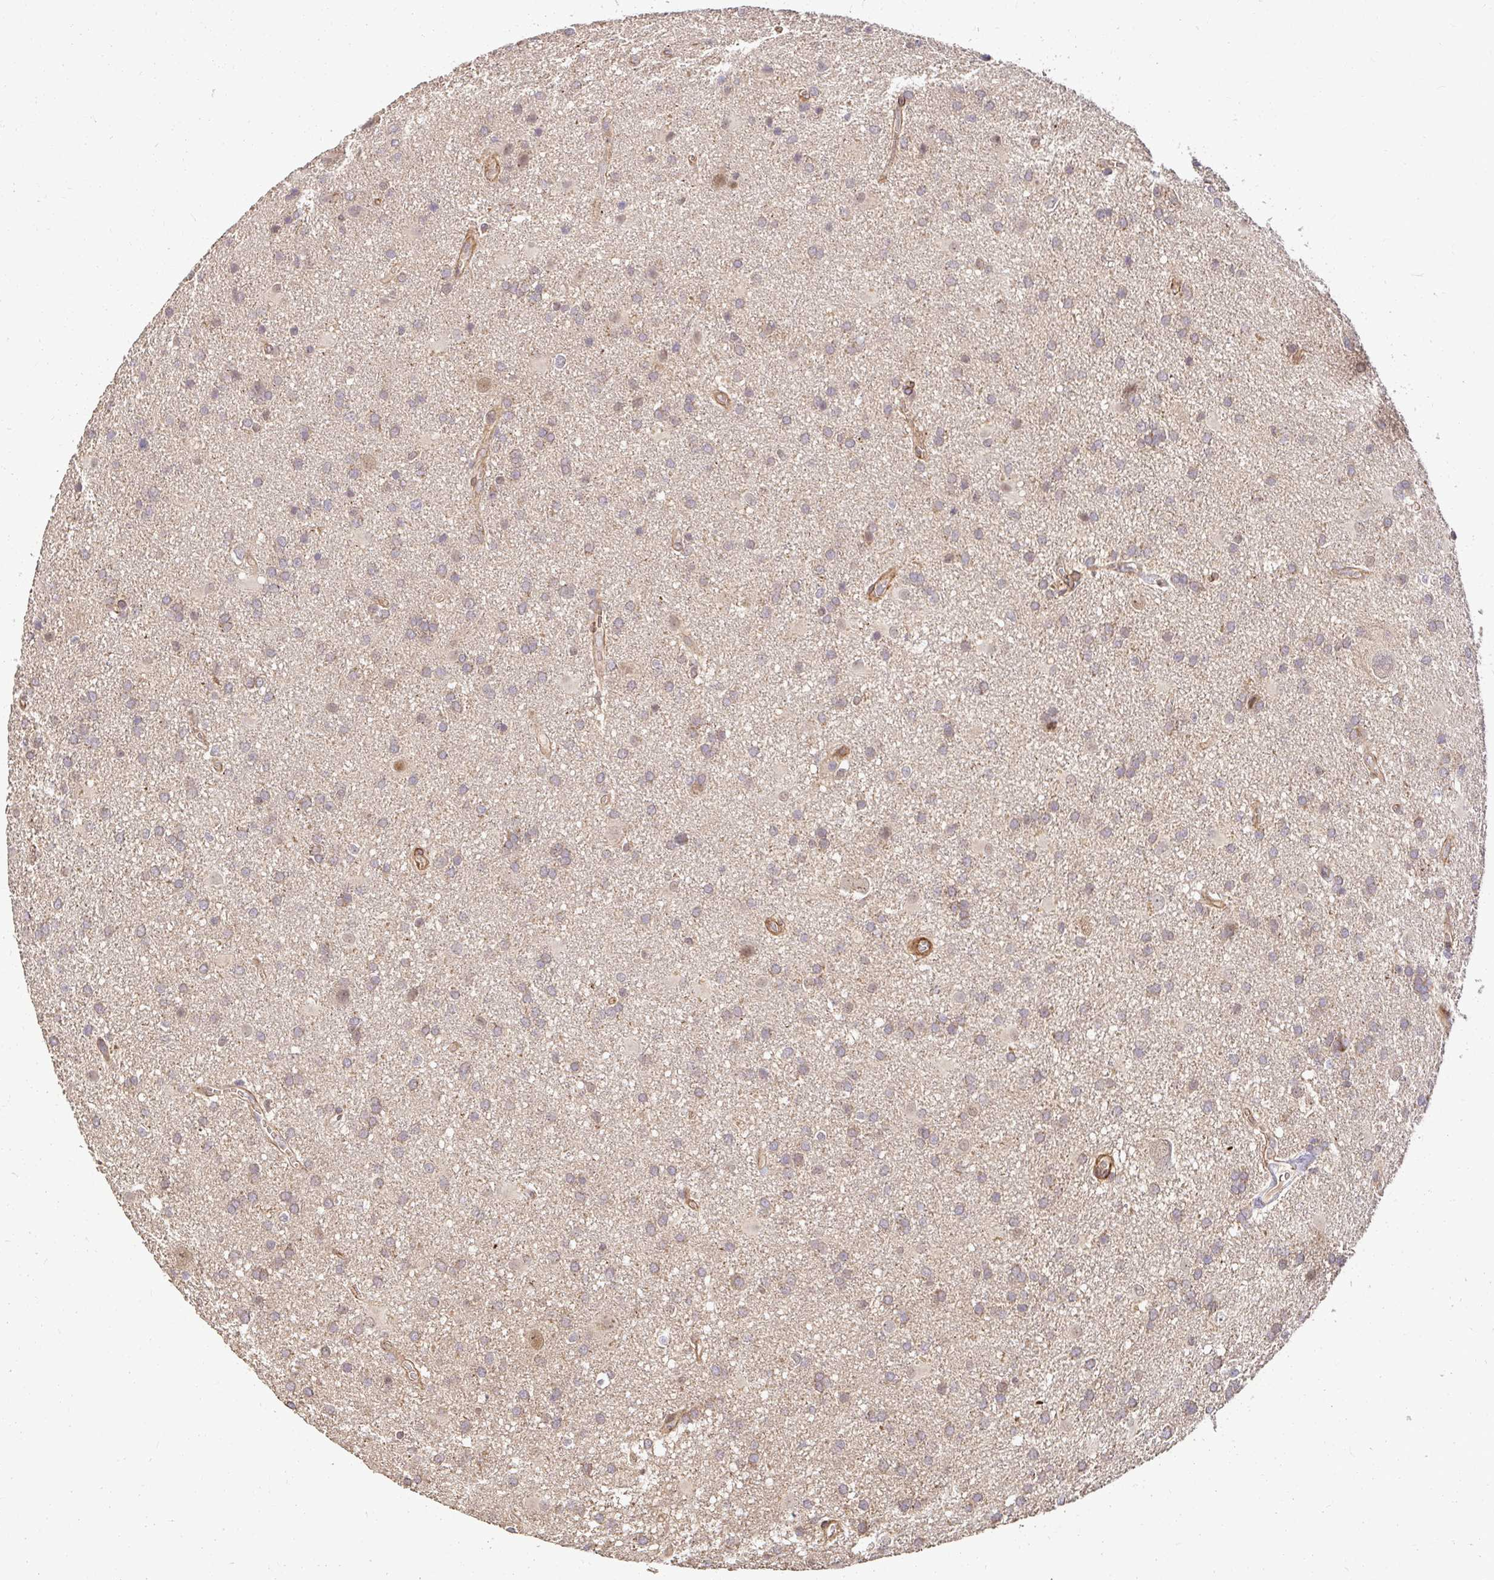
{"staining": {"intensity": "negative", "quantity": "none", "location": "none"}, "tissue": "glioma", "cell_type": "Tumor cells", "image_type": "cancer", "snomed": [{"axis": "morphology", "description": "Glioma, malignant, Low grade"}, {"axis": "topography", "description": "Brain"}], "caption": "DAB (3,3'-diaminobenzidine) immunohistochemical staining of malignant glioma (low-grade) demonstrates no significant positivity in tumor cells. The staining was performed using DAB to visualize the protein expression in brown, while the nuclei were stained in blue with hematoxylin (Magnification: 20x).", "gene": "PSMA4", "patient": {"sex": "male", "age": 66}}